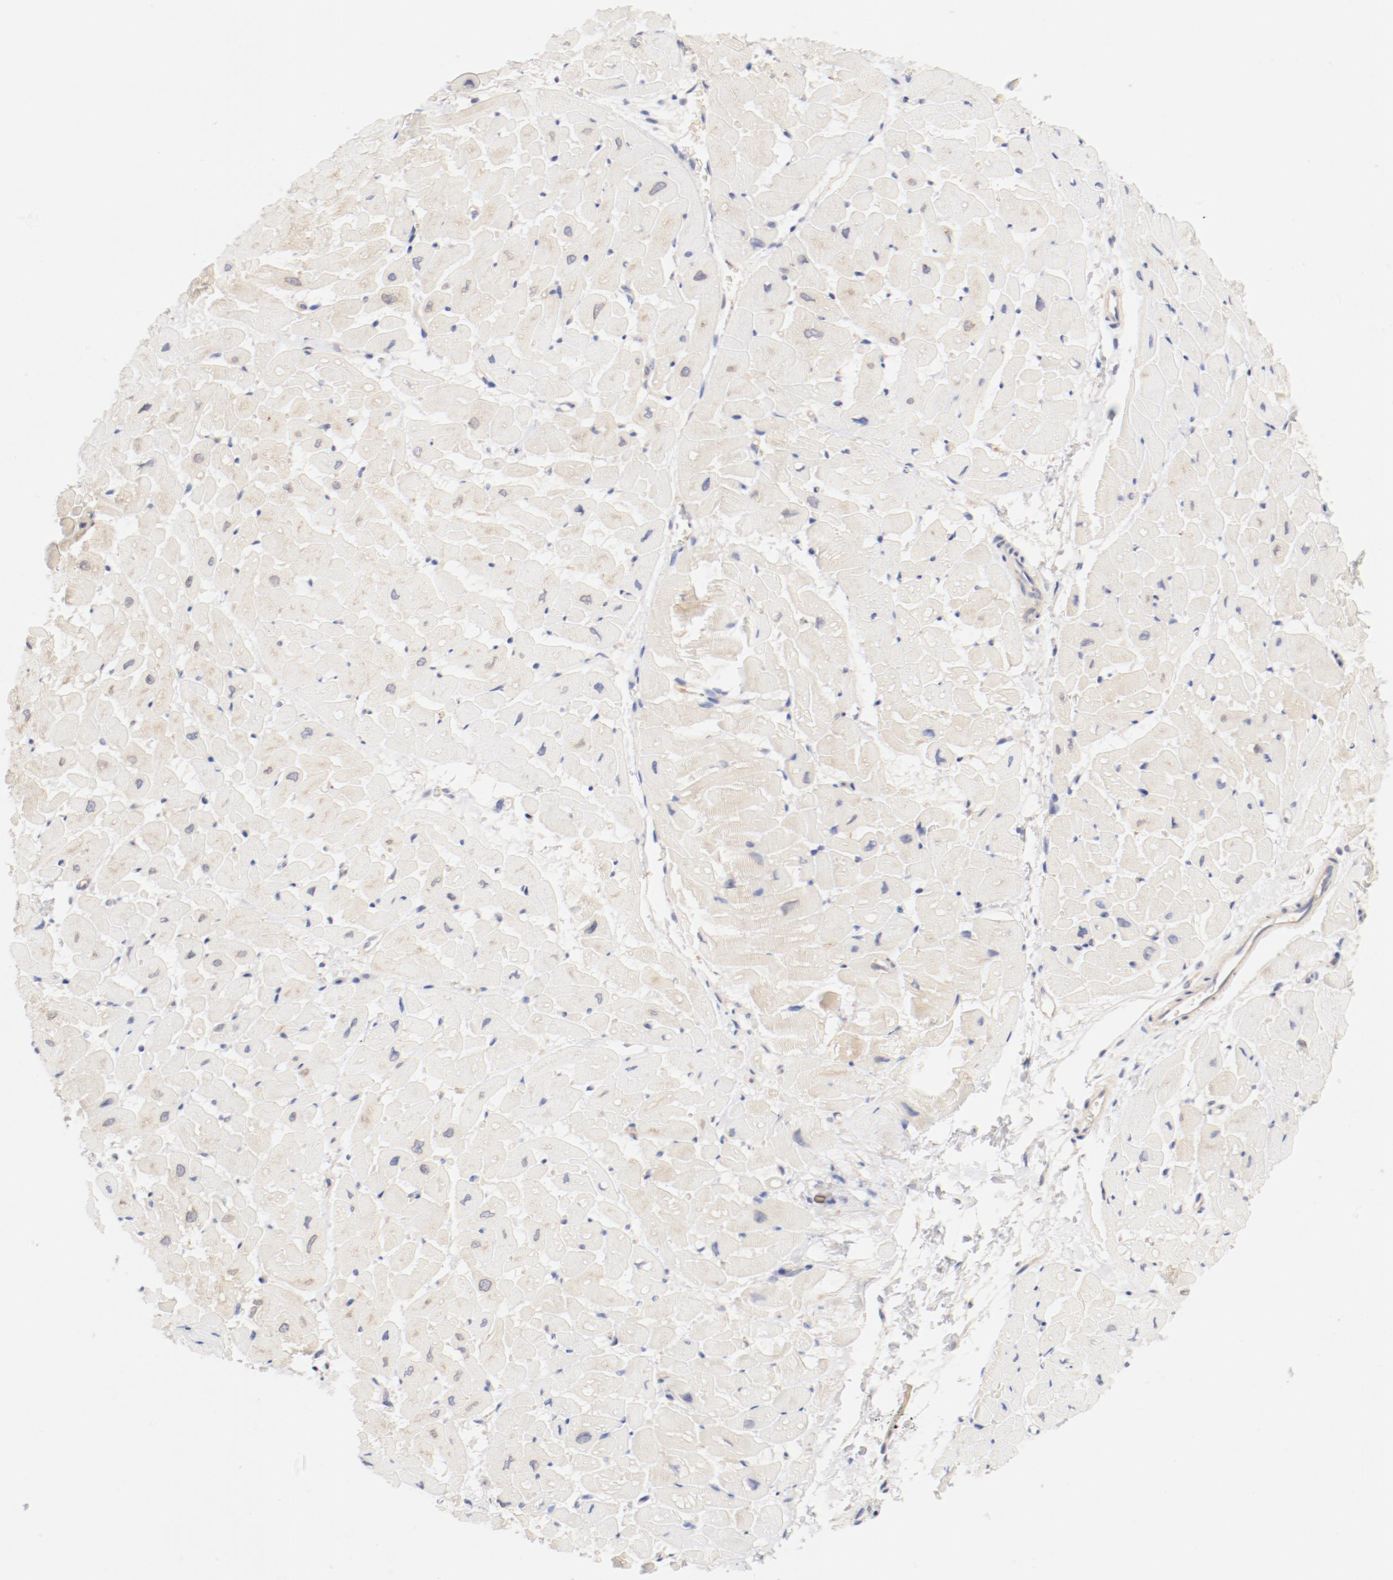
{"staining": {"intensity": "weak", "quantity": ">75%", "location": "cytoplasmic/membranous"}, "tissue": "heart muscle", "cell_type": "Cardiomyocytes", "image_type": "normal", "snomed": [{"axis": "morphology", "description": "Normal tissue, NOS"}, {"axis": "topography", "description": "Heart"}], "caption": "IHC image of unremarkable heart muscle: heart muscle stained using immunohistochemistry exhibits low levels of weak protein expression localized specifically in the cytoplasmic/membranous of cardiomyocytes, appearing as a cytoplasmic/membranous brown color.", "gene": "DYNC1H1", "patient": {"sex": "male", "age": 45}}